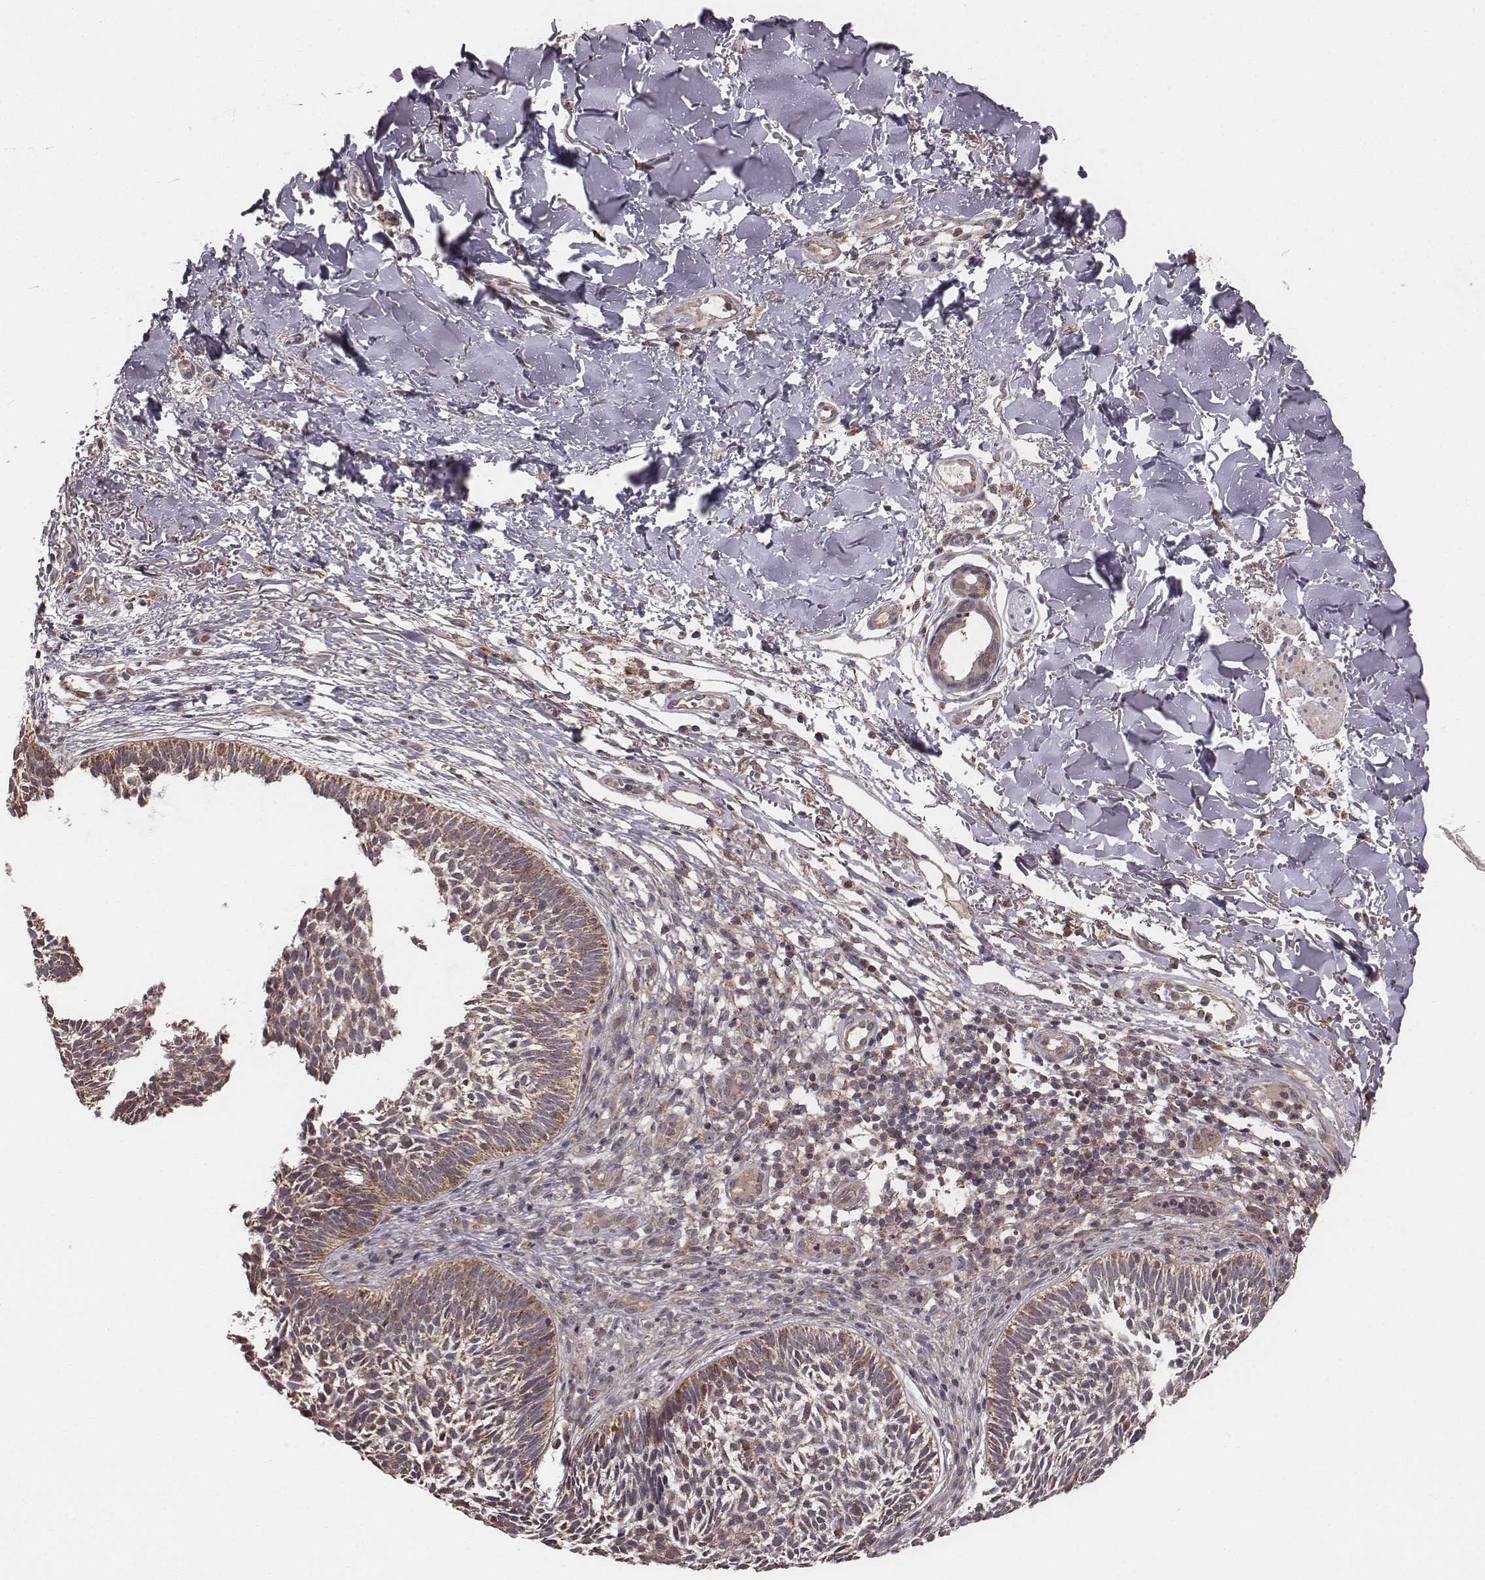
{"staining": {"intensity": "moderate", "quantity": ">75%", "location": "cytoplasmic/membranous"}, "tissue": "skin cancer", "cell_type": "Tumor cells", "image_type": "cancer", "snomed": [{"axis": "morphology", "description": "Basal cell carcinoma"}, {"axis": "topography", "description": "Skin"}], "caption": "Skin basal cell carcinoma stained with DAB IHC exhibits medium levels of moderate cytoplasmic/membranous expression in approximately >75% of tumor cells. The protein of interest is shown in brown color, while the nuclei are stained blue.", "gene": "PDCD2L", "patient": {"sex": "male", "age": 78}}